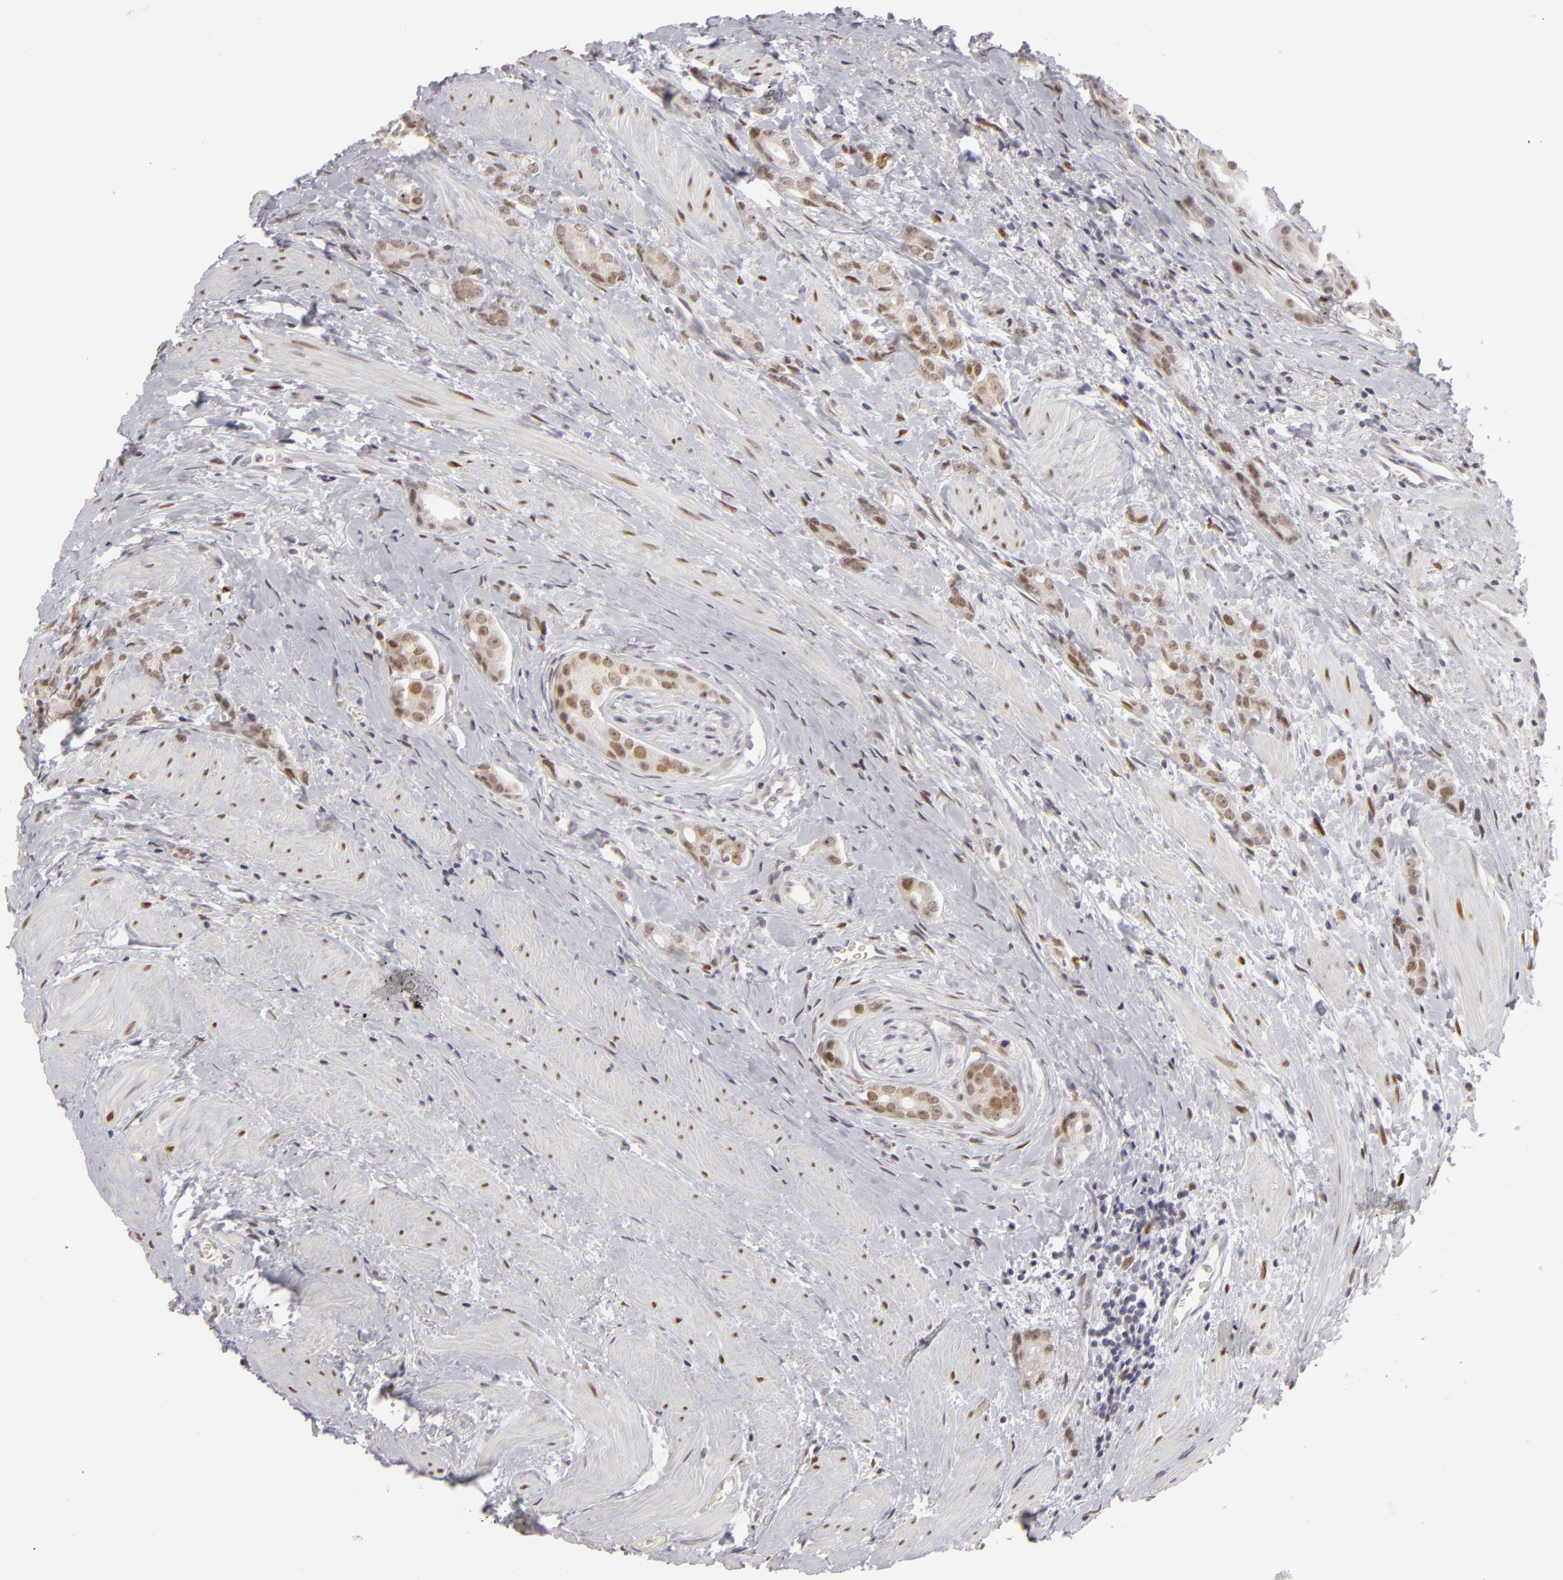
{"staining": {"intensity": "weak", "quantity": ">75%", "location": "nuclear"}, "tissue": "prostate cancer", "cell_type": "Tumor cells", "image_type": "cancer", "snomed": [{"axis": "morphology", "description": "Adenocarcinoma, Medium grade"}, {"axis": "topography", "description": "Prostate"}], "caption": "An image showing weak nuclear positivity in approximately >75% of tumor cells in prostate cancer, as visualized by brown immunohistochemical staining.", "gene": "SIX1", "patient": {"sex": "male", "age": 59}}